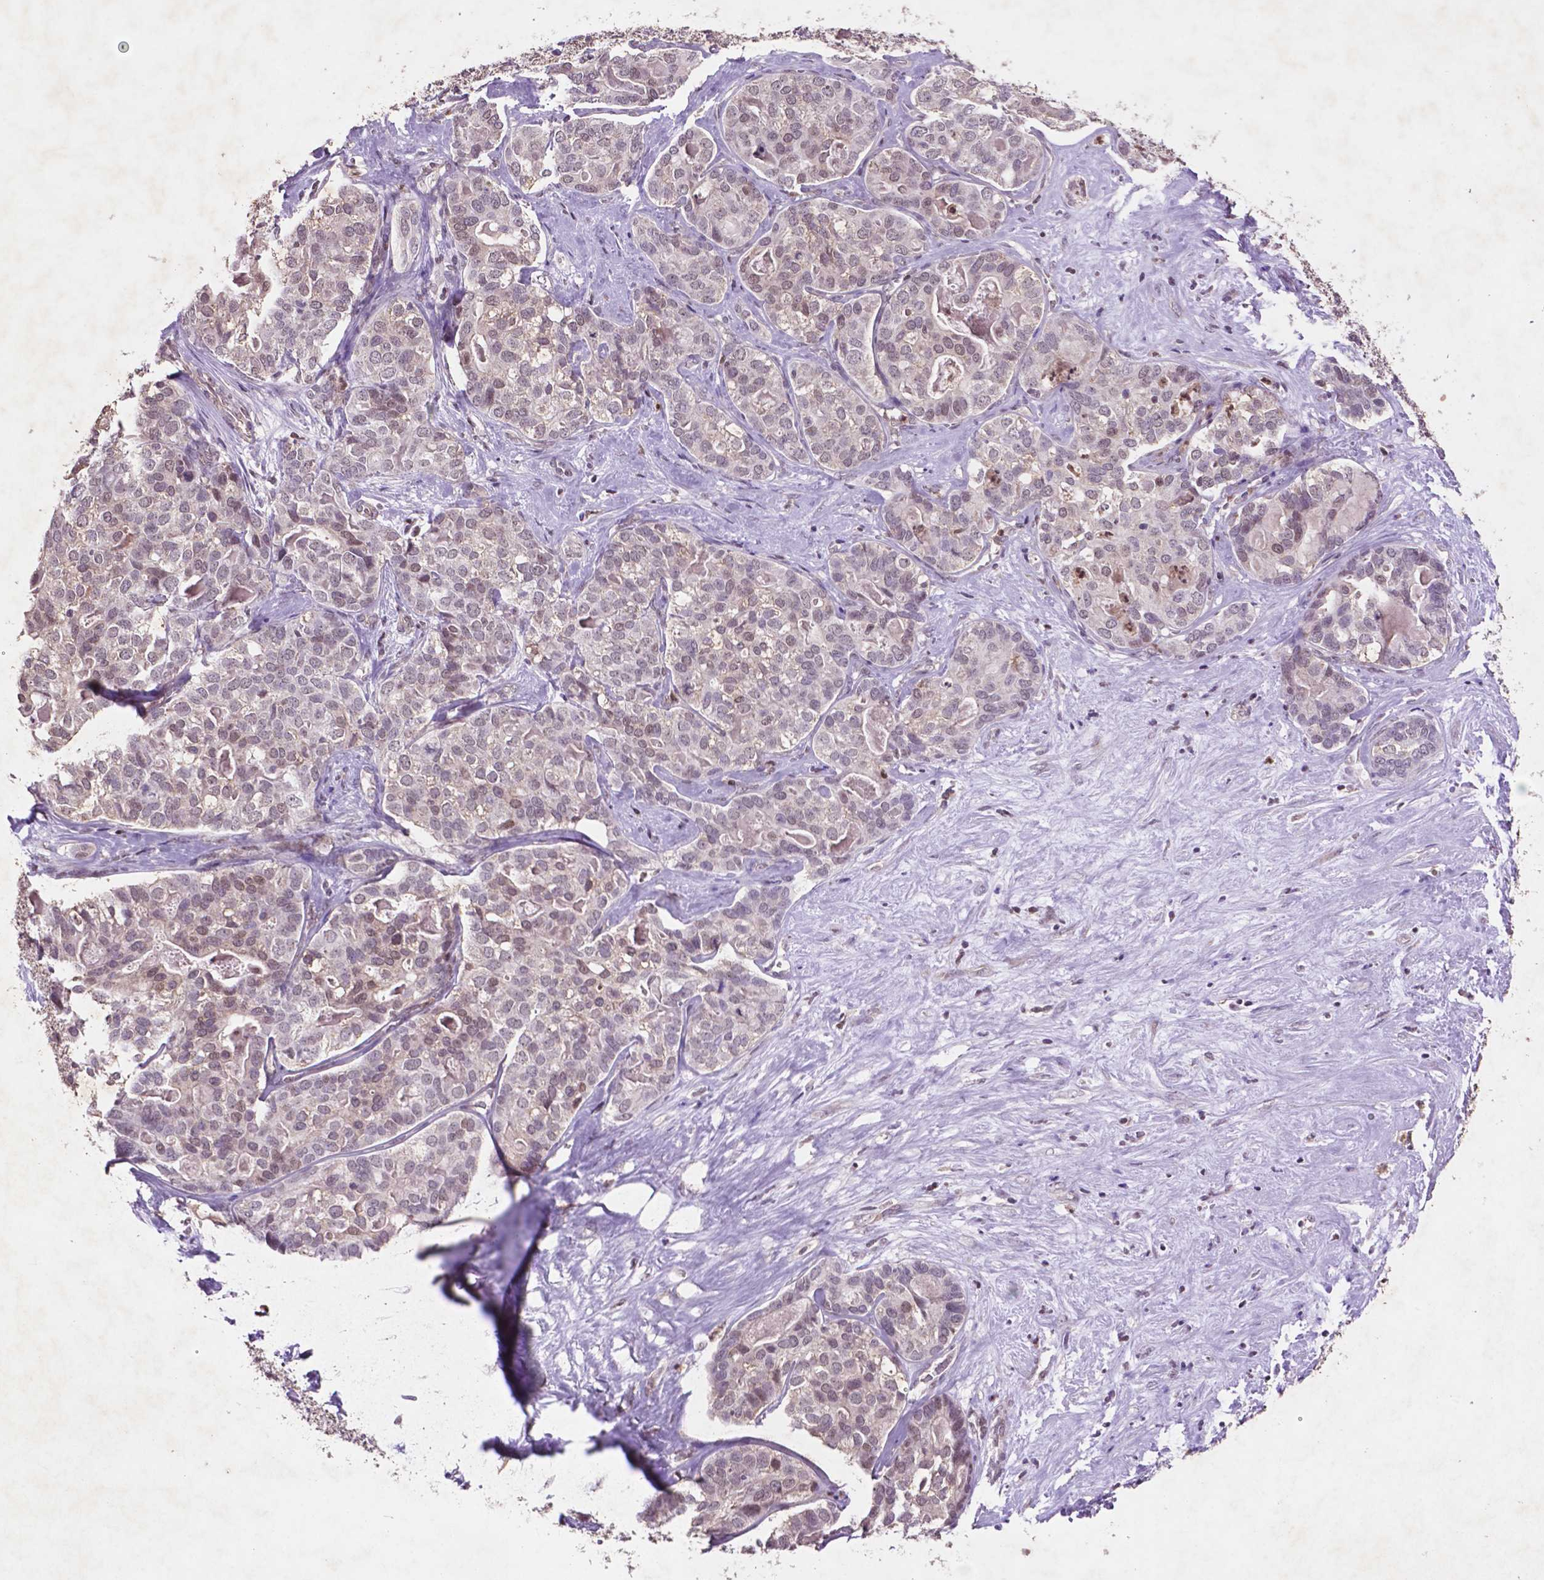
{"staining": {"intensity": "weak", "quantity": "<25%", "location": "nuclear"}, "tissue": "liver cancer", "cell_type": "Tumor cells", "image_type": "cancer", "snomed": [{"axis": "morphology", "description": "Cholangiocarcinoma"}, {"axis": "topography", "description": "Liver"}], "caption": "DAB immunohistochemical staining of human liver cholangiocarcinoma shows no significant positivity in tumor cells. Nuclei are stained in blue.", "gene": "GLRX", "patient": {"sex": "male", "age": 56}}